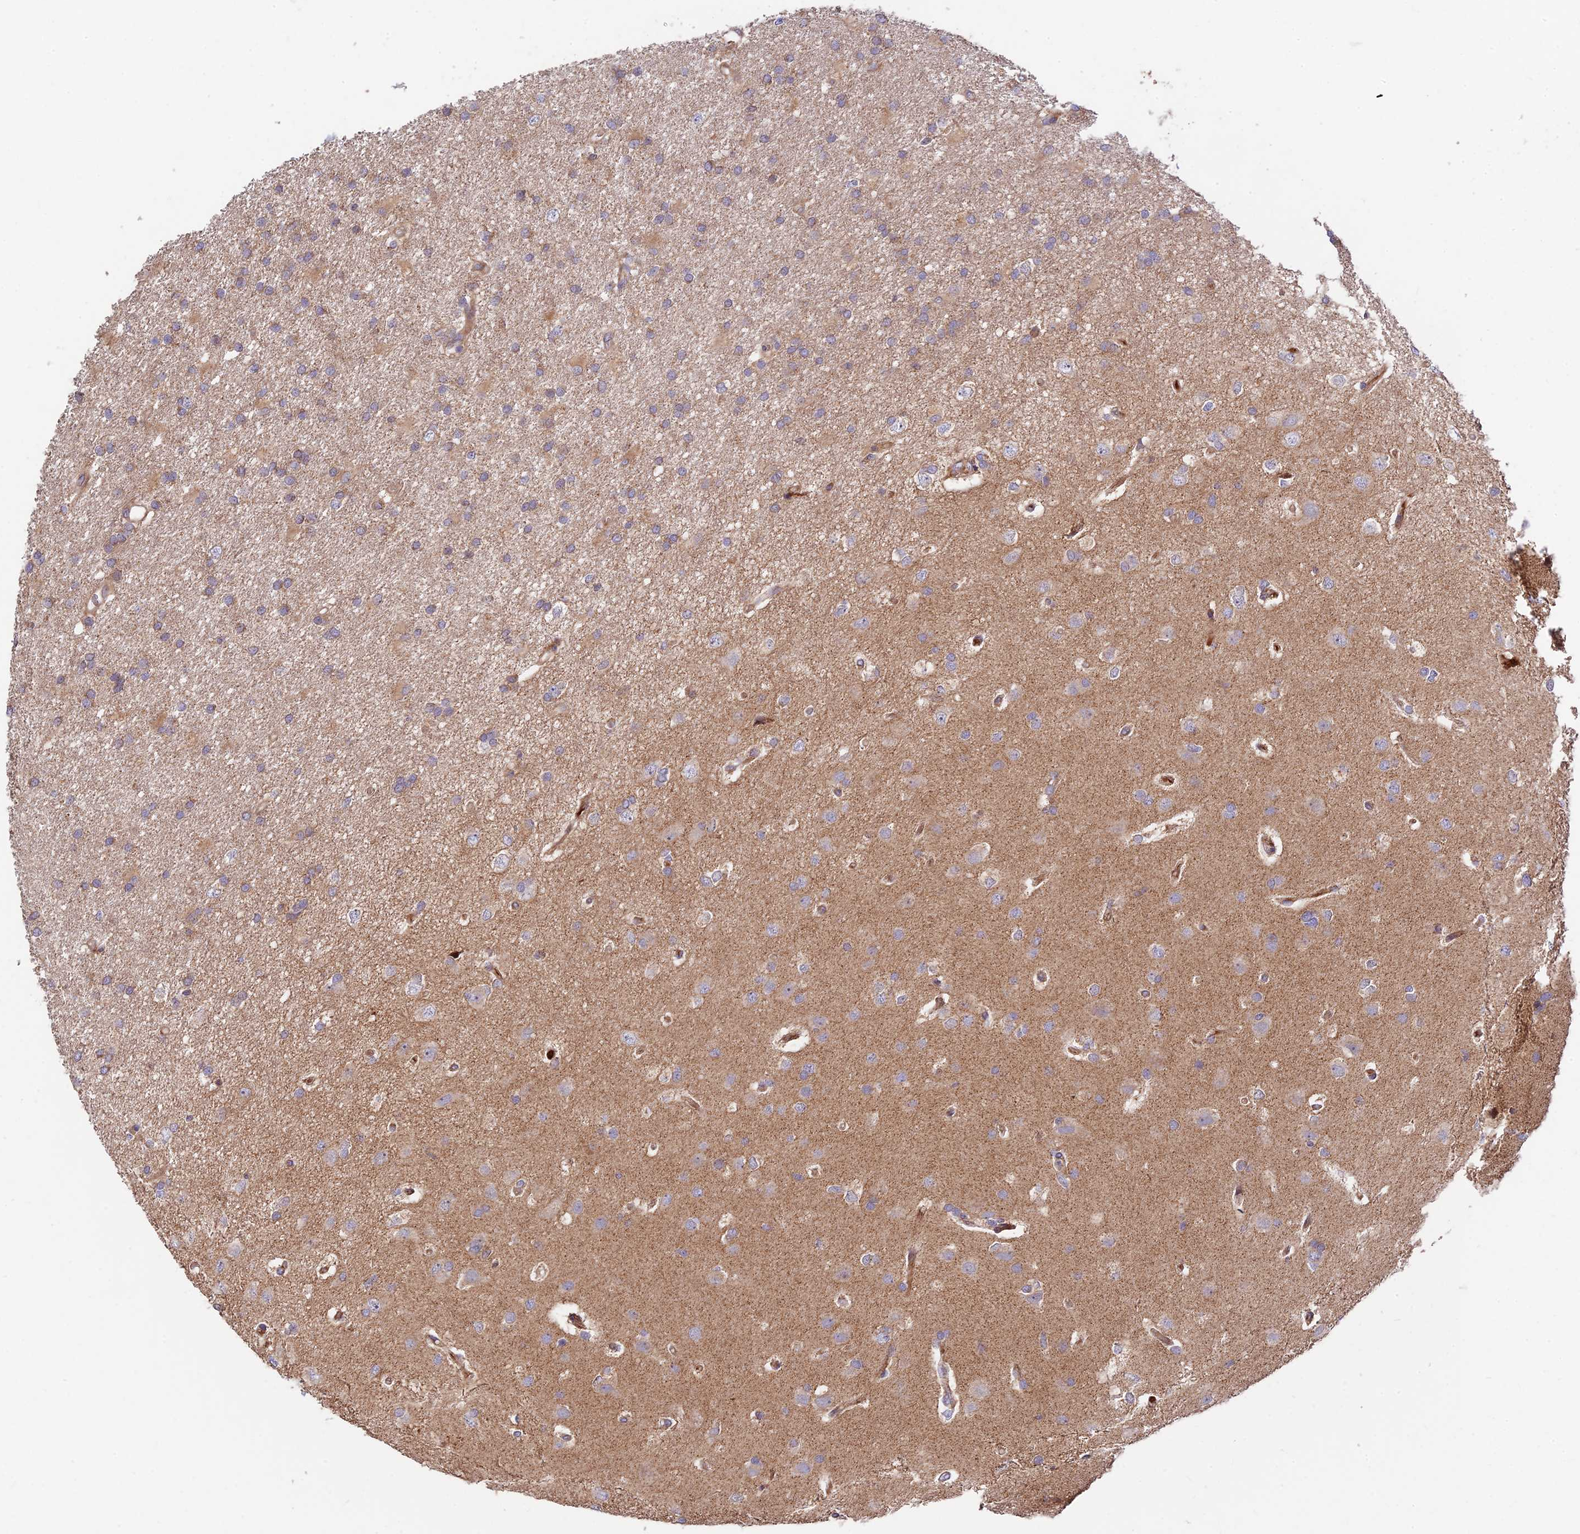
{"staining": {"intensity": "weak", "quantity": ">75%", "location": "cytoplasmic/membranous"}, "tissue": "glioma", "cell_type": "Tumor cells", "image_type": "cancer", "snomed": [{"axis": "morphology", "description": "Glioma, malignant, High grade"}, {"axis": "topography", "description": "Brain"}], "caption": "This is an image of immunohistochemistry staining of malignant high-grade glioma, which shows weak expression in the cytoplasmic/membranous of tumor cells.", "gene": "FUOM", "patient": {"sex": "male", "age": 77}}